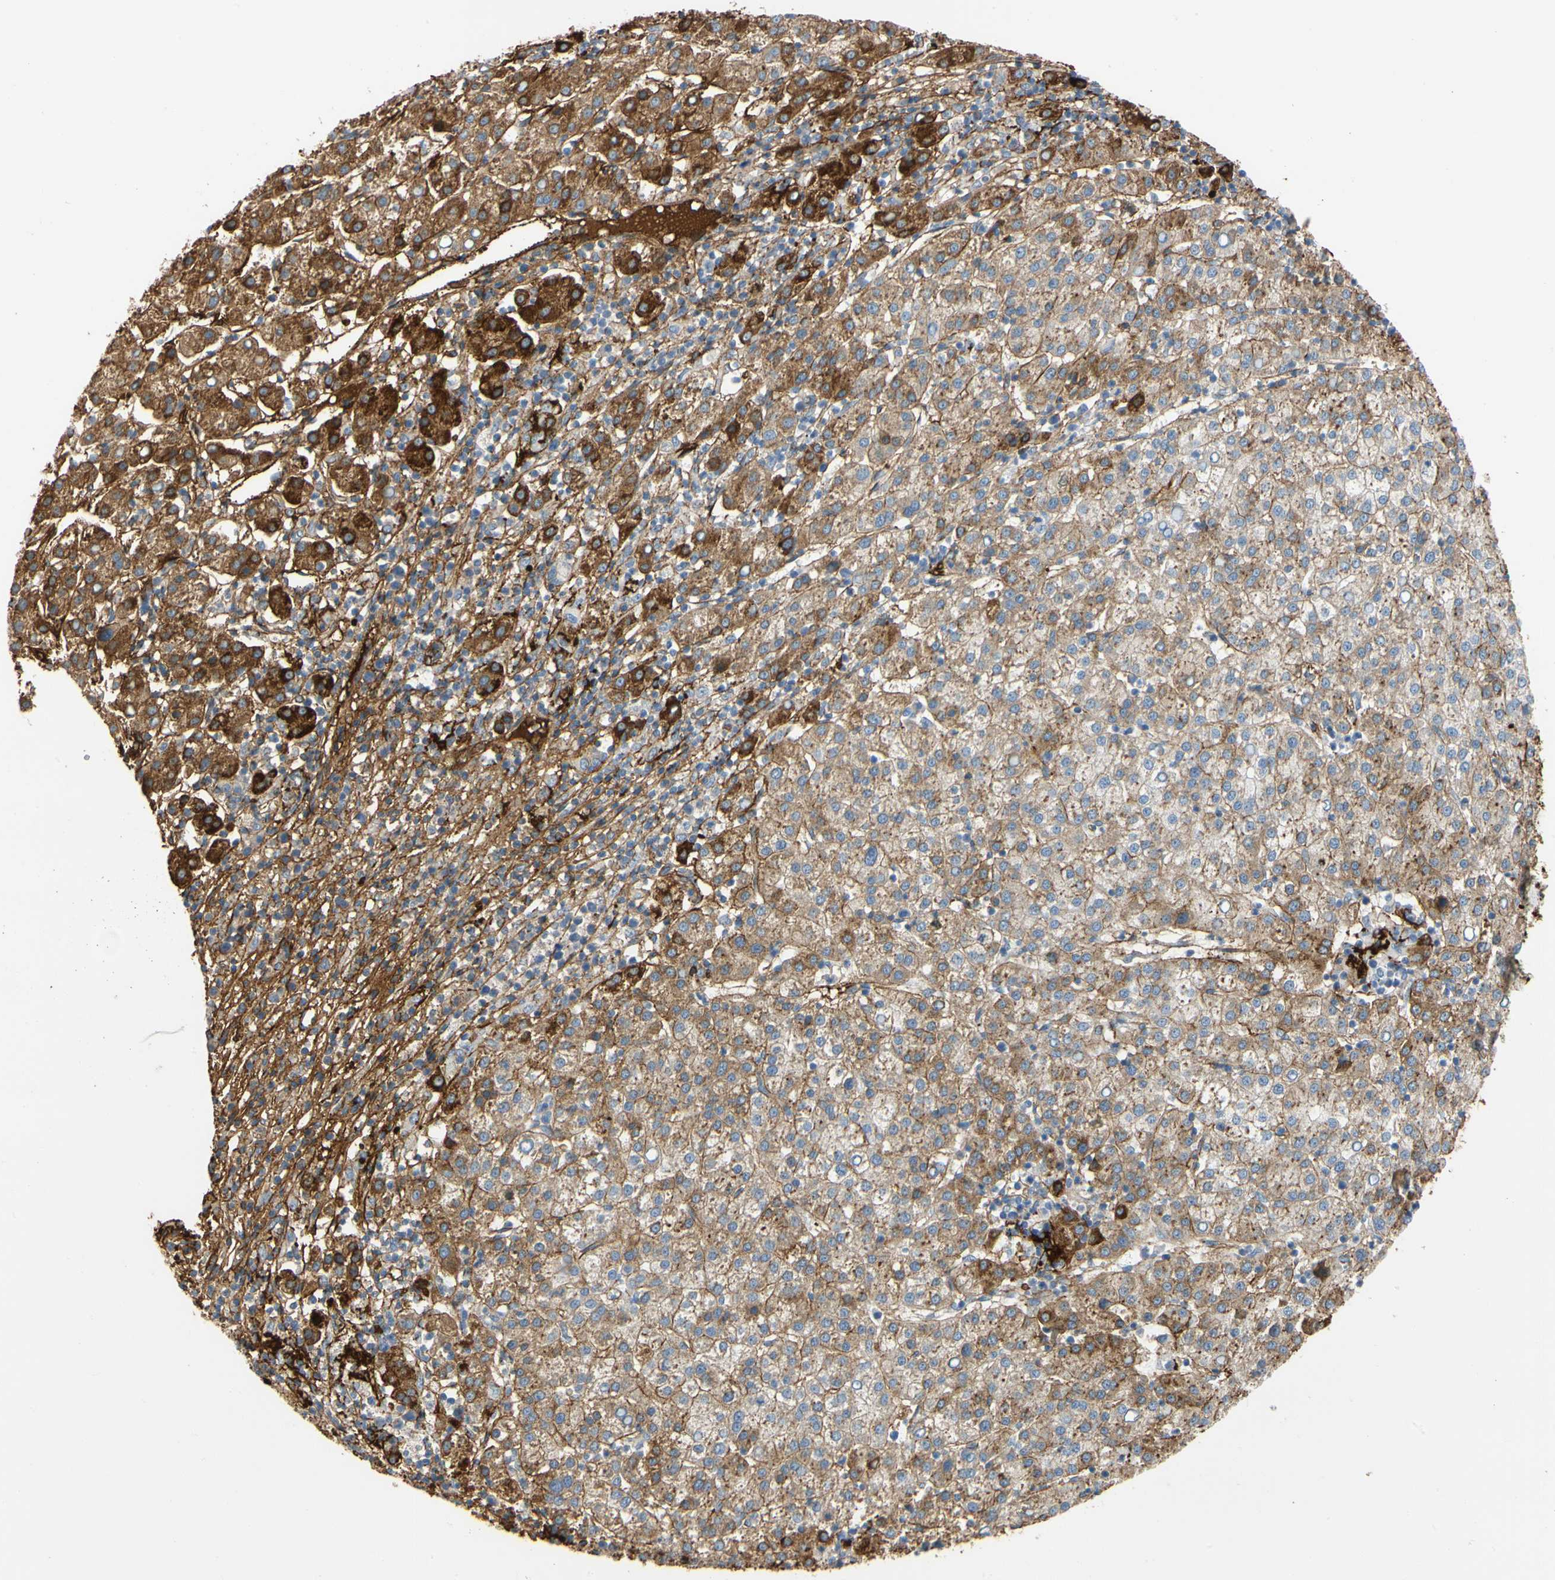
{"staining": {"intensity": "strong", "quantity": ">75%", "location": "cytoplasmic/membranous"}, "tissue": "liver cancer", "cell_type": "Tumor cells", "image_type": "cancer", "snomed": [{"axis": "morphology", "description": "Carcinoma, Hepatocellular, NOS"}, {"axis": "topography", "description": "Liver"}], "caption": "Immunohistochemical staining of hepatocellular carcinoma (liver) shows strong cytoplasmic/membranous protein positivity in approximately >75% of tumor cells.", "gene": "FGB", "patient": {"sex": "female", "age": 58}}